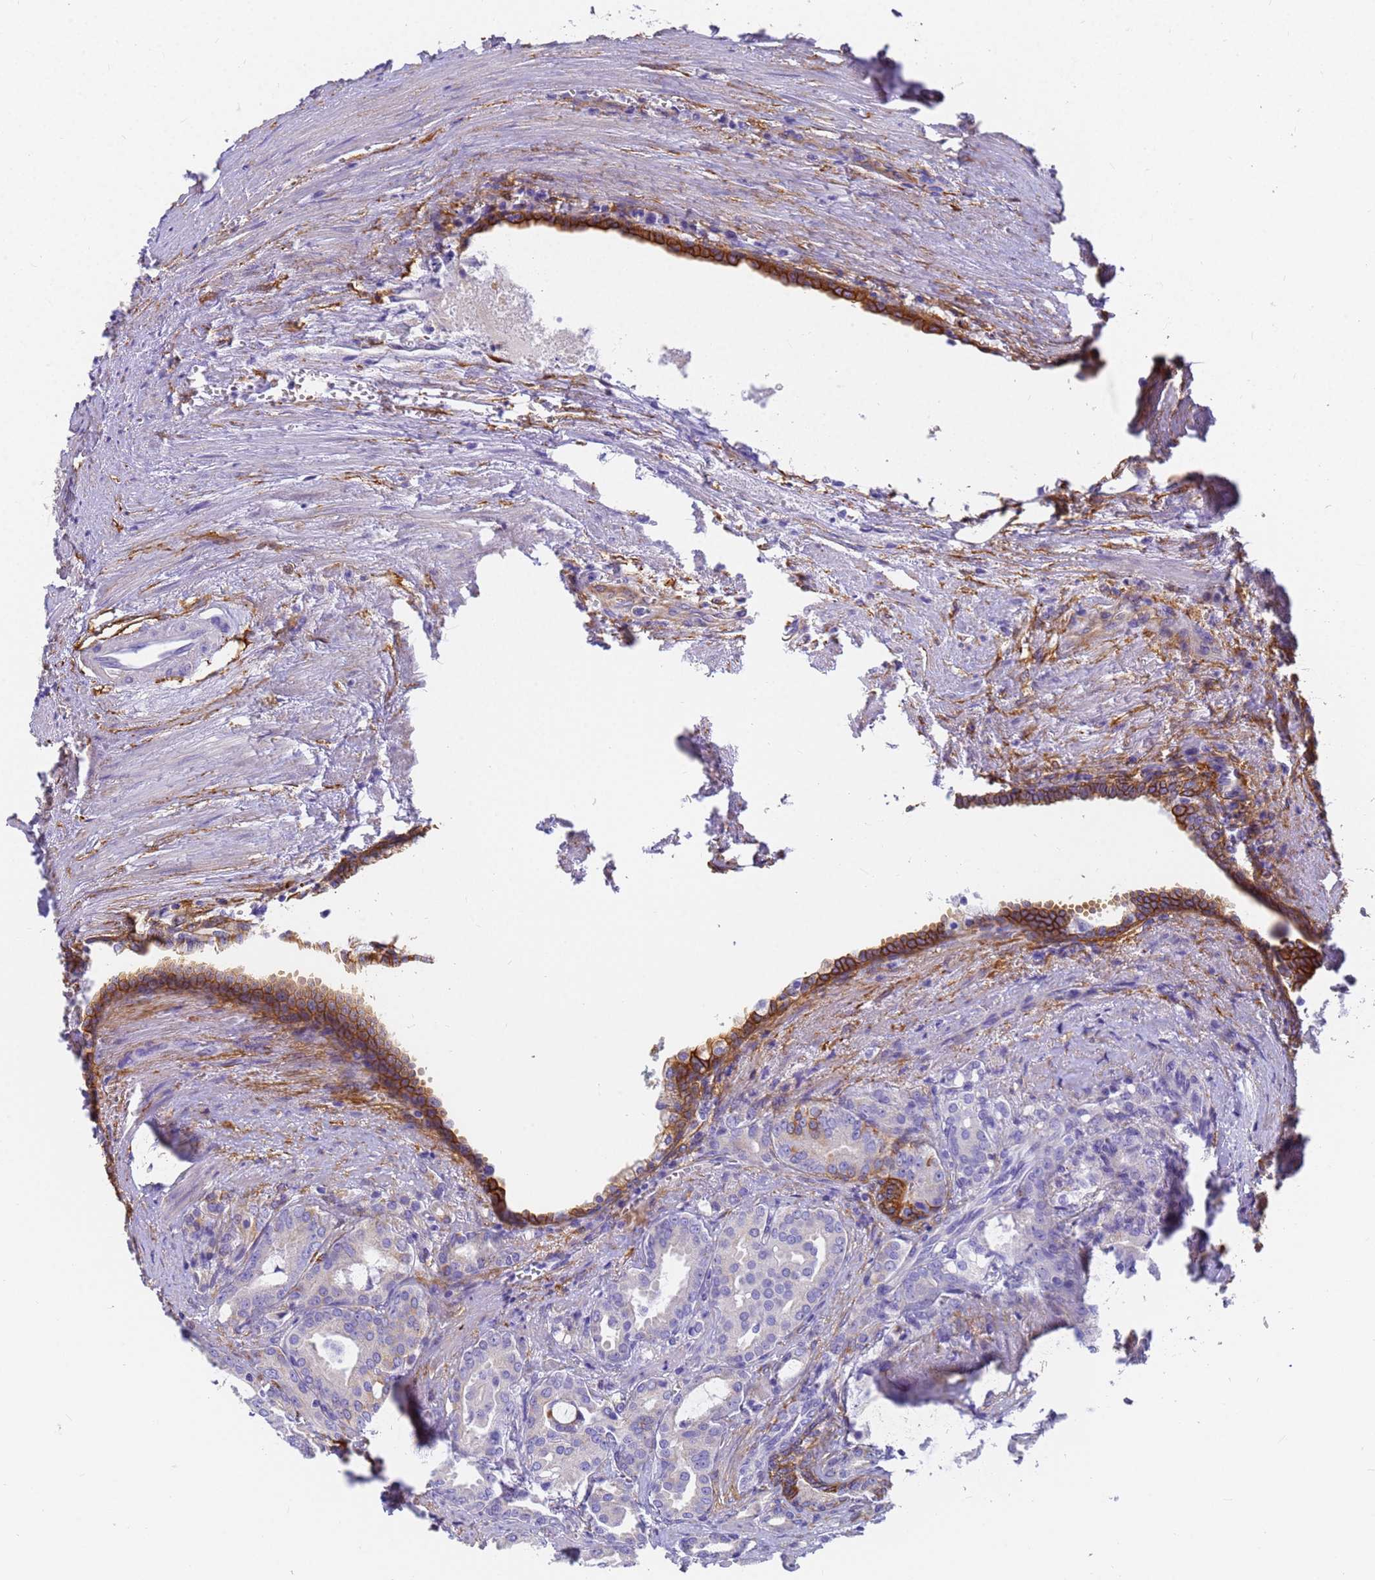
{"staining": {"intensity": "negative", "quantity": "none", "location": "none"}, "tissue": "prostate cancer", "cell_type": "Tumor cells", "image_type": "cancer", "snomed": [{"axis": "morphology", "description": "Adenocarcinoma, High grade"}, {"axis": "topography", "description": "Prostate"}], "caption": "A photomicrograph of human prostate cancer is negative for staining in tumor cells.", "gene": "MVB12A", "patient": {"sex": "male", "age": 72}}